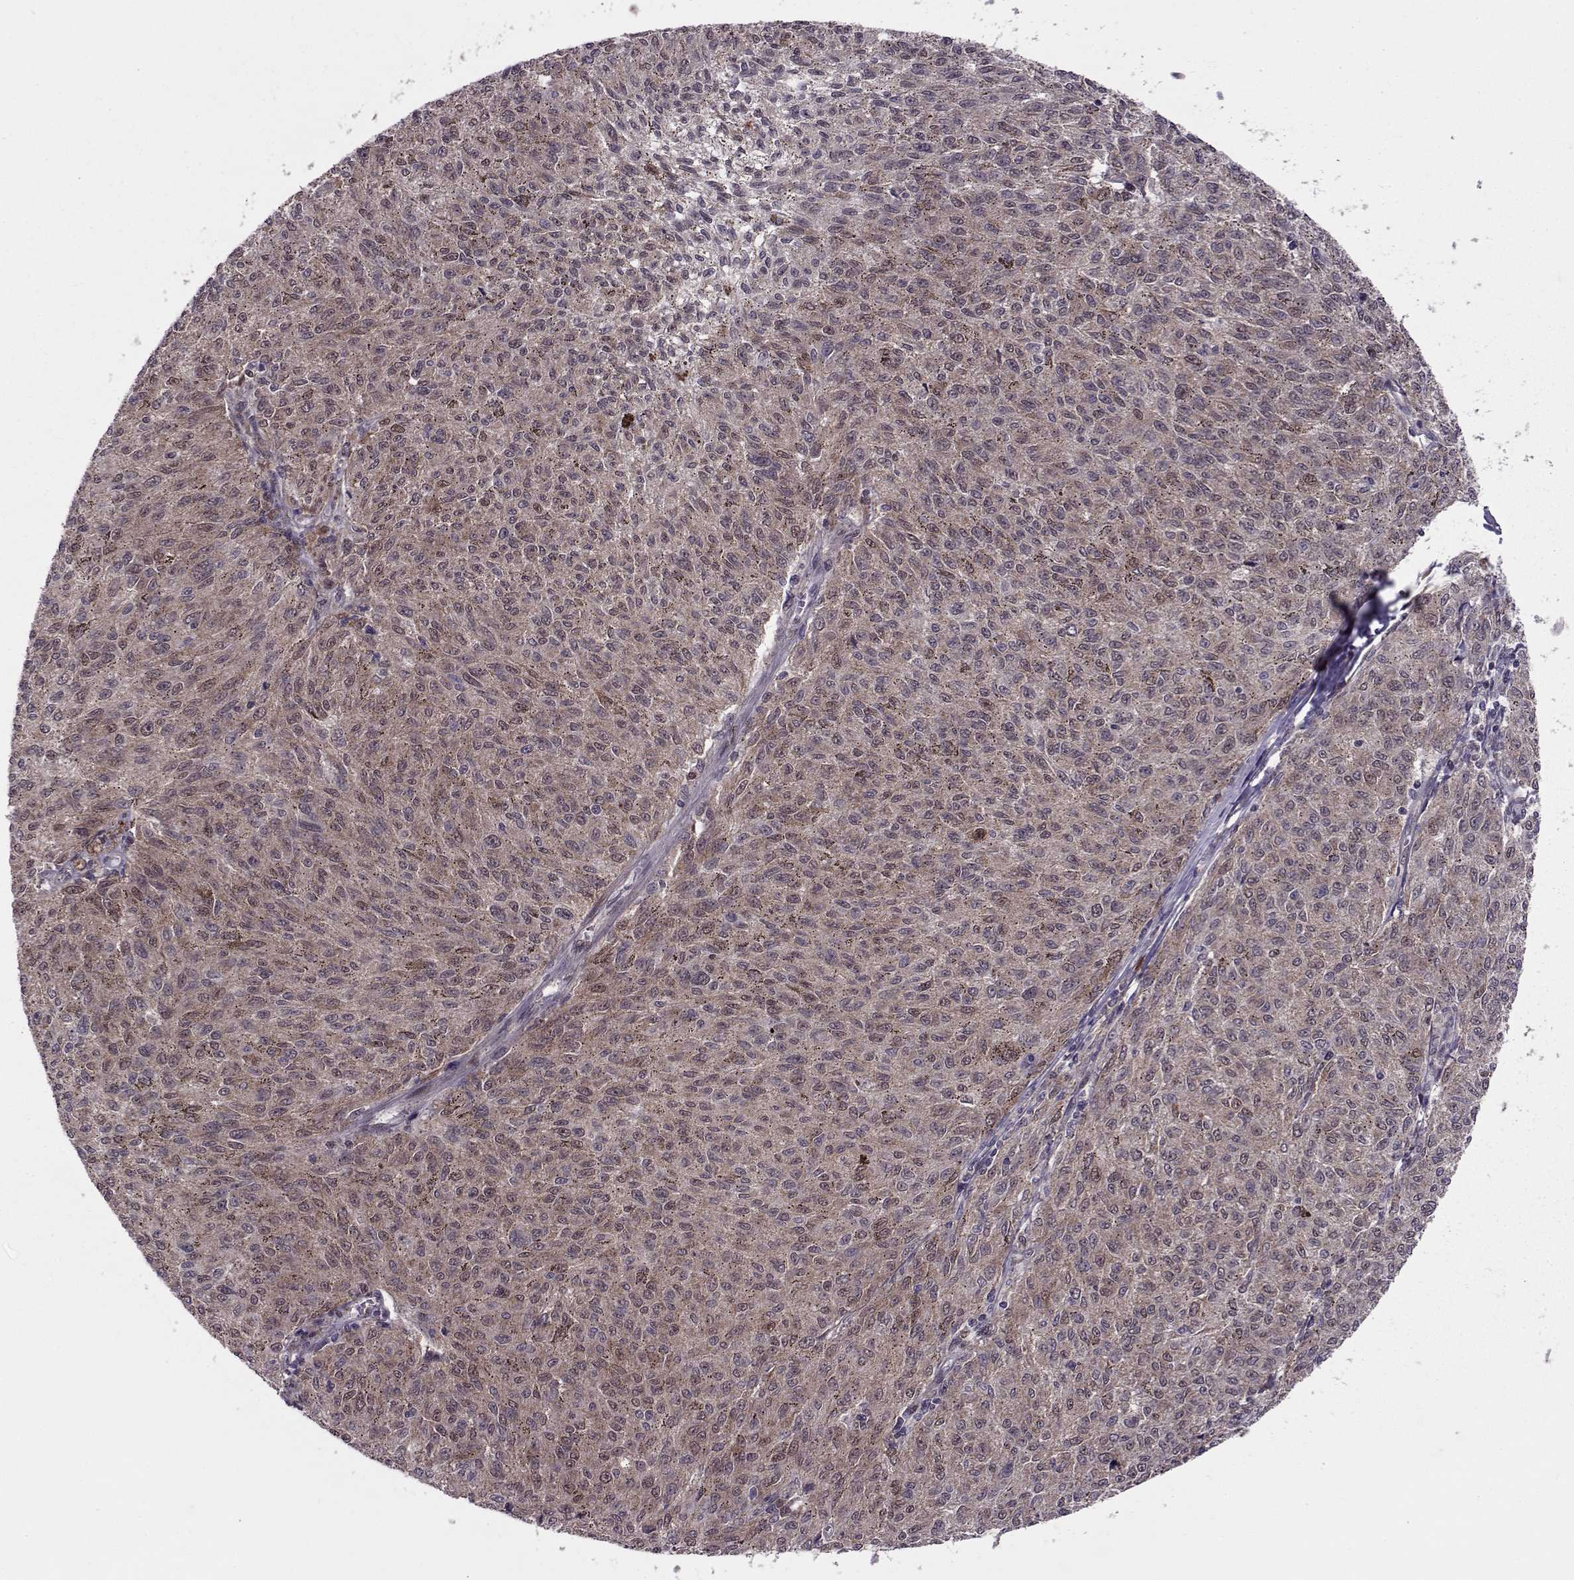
{"staining": {"intensity": "weak", "quantity": "25%-75%", "location": "cytoplasmic/membranous,nuclear"}, "tissue": "melanoma", "cell_type": "Tumor cells", "image_type": "cancer", "snomed": [{"axis": "morphology", "description": "Malignant melanoma, NOS"}, {"axis": "topography", "description": "Skin"}], "caption": "Immunohistochemical staining of malignant melanoma displays low levels of weak cytoplasmic/membranous and nuclear protein positivity in approximately 25%-75% of tumor cells.", "gene": "CDK4", "patient": {"sex": "female", "age": 72}}